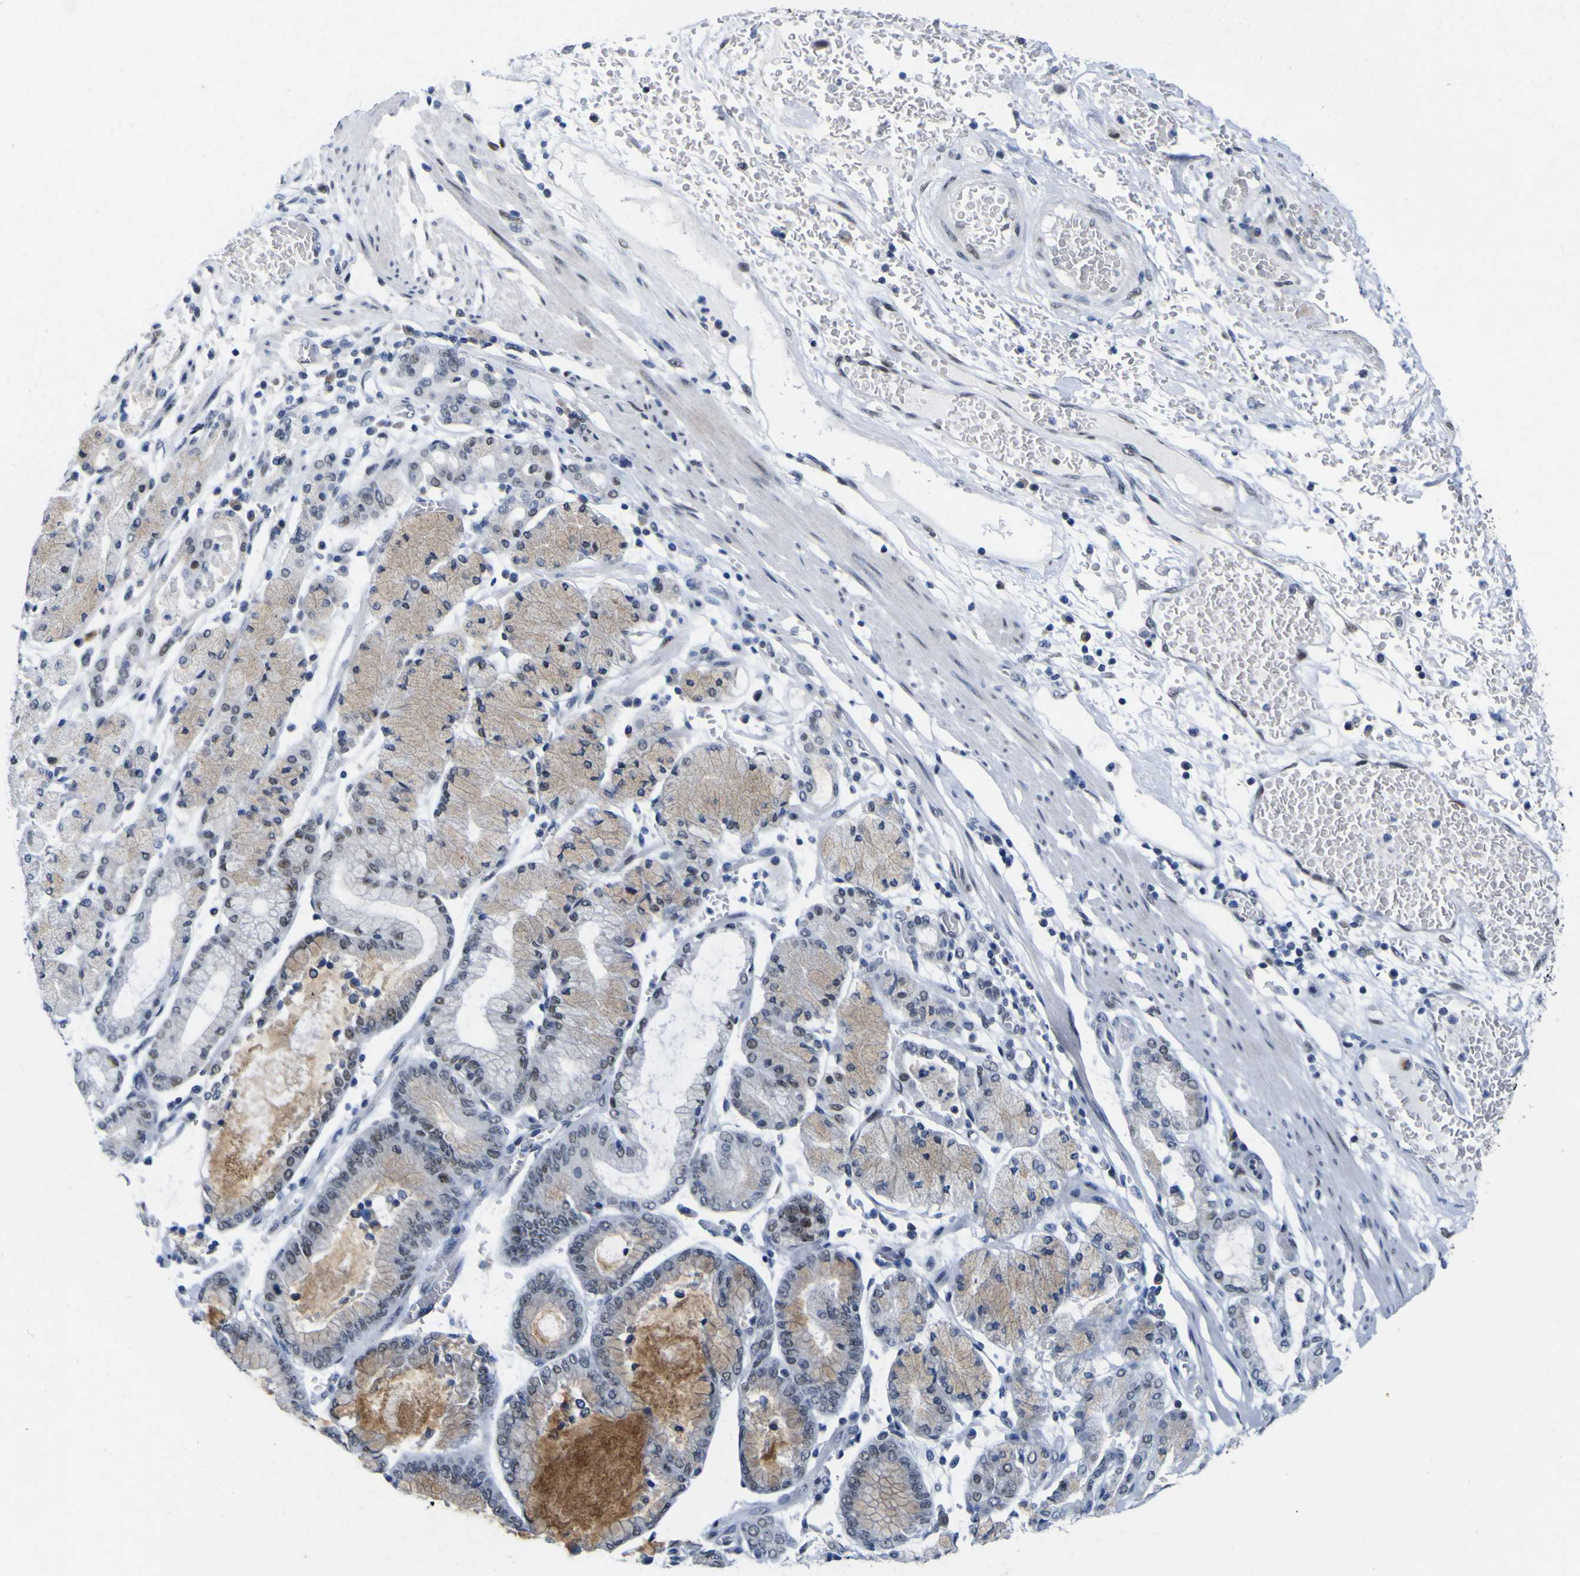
{"staining": {"intensity": "moderate", "quantity": ">75%", "location": "cytoplasmic/membranous,nuclear"}, "tissue": "stomach cancer", "cell_type": "Tumor cells", "image_type": "cancer", "snomed": [{"axis": "morphology", "description": "Normal tissue, NOS"}, {"axis": "morphology", "description": "Adenocarcinoma, NOS"}, {"axis": "topography", "description": "Stomach, upper"}, {"axis": "topography", "description": "Stomach"}], "caption": "IHC photomicrograph of human stomach cancer (adenocarcinoma) stained for a protein (brown), which shows medium levels of moderate cytoplasmic/membranous and nuclear staining in about >75% of tumor cells.", "gene": "MBD3", "patient": {"sex": "male", "age": 76}}